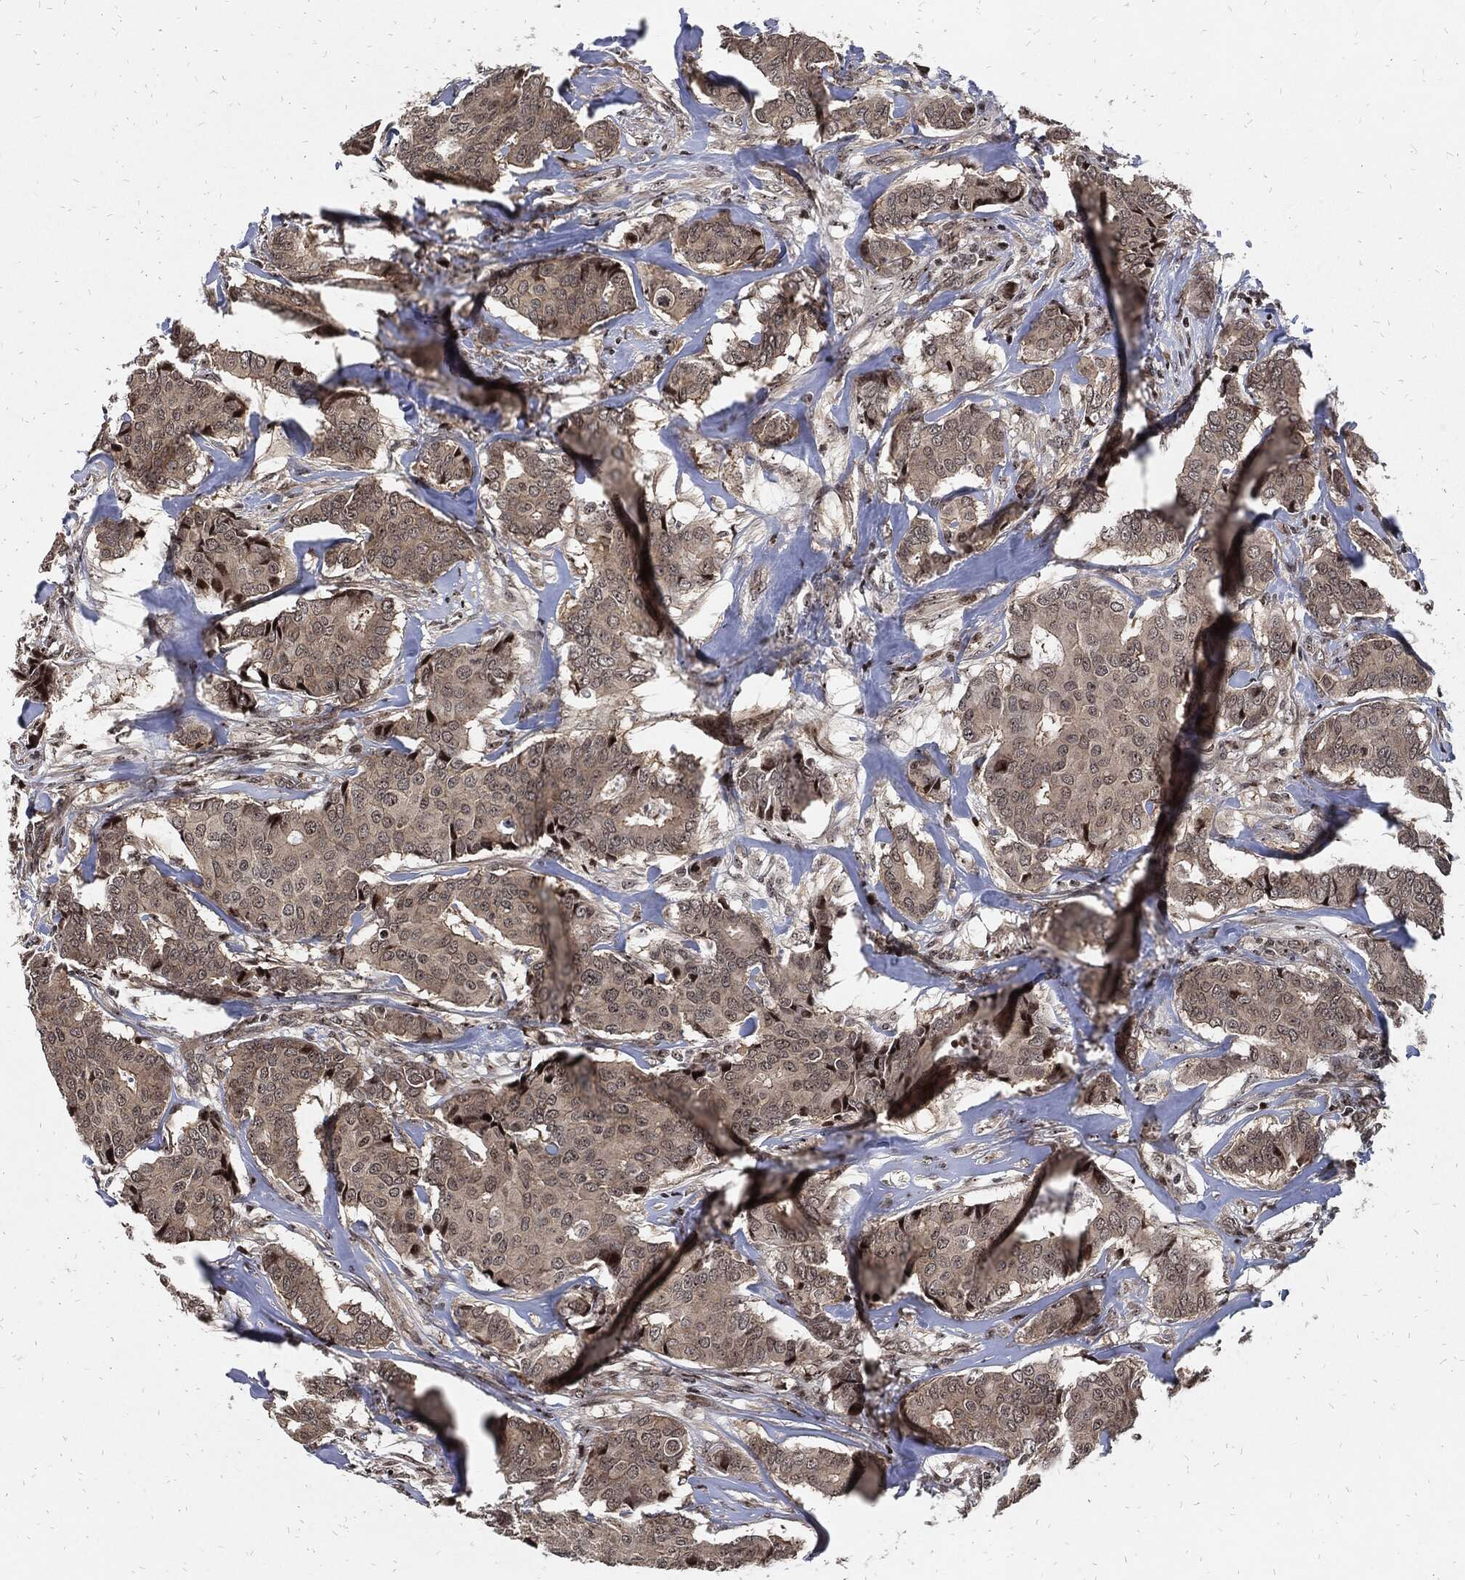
{"staining": {"intensity": "negative", "quantity": "none", "location": "none"}, "tissue": "breast cancer", "cell_type": "Tumor cells", "image_type": "cancer", "snomed": [{"axis": "morphology", "description": "Duct carcinoma"}, {"axis": "topography", "description": "Breast"}], "caption": "Tumor cells show no significant staining in intraductal carcinoma (breast).", "gene": "ZNF775", "patient": {"sex": "female", "age": 75}}